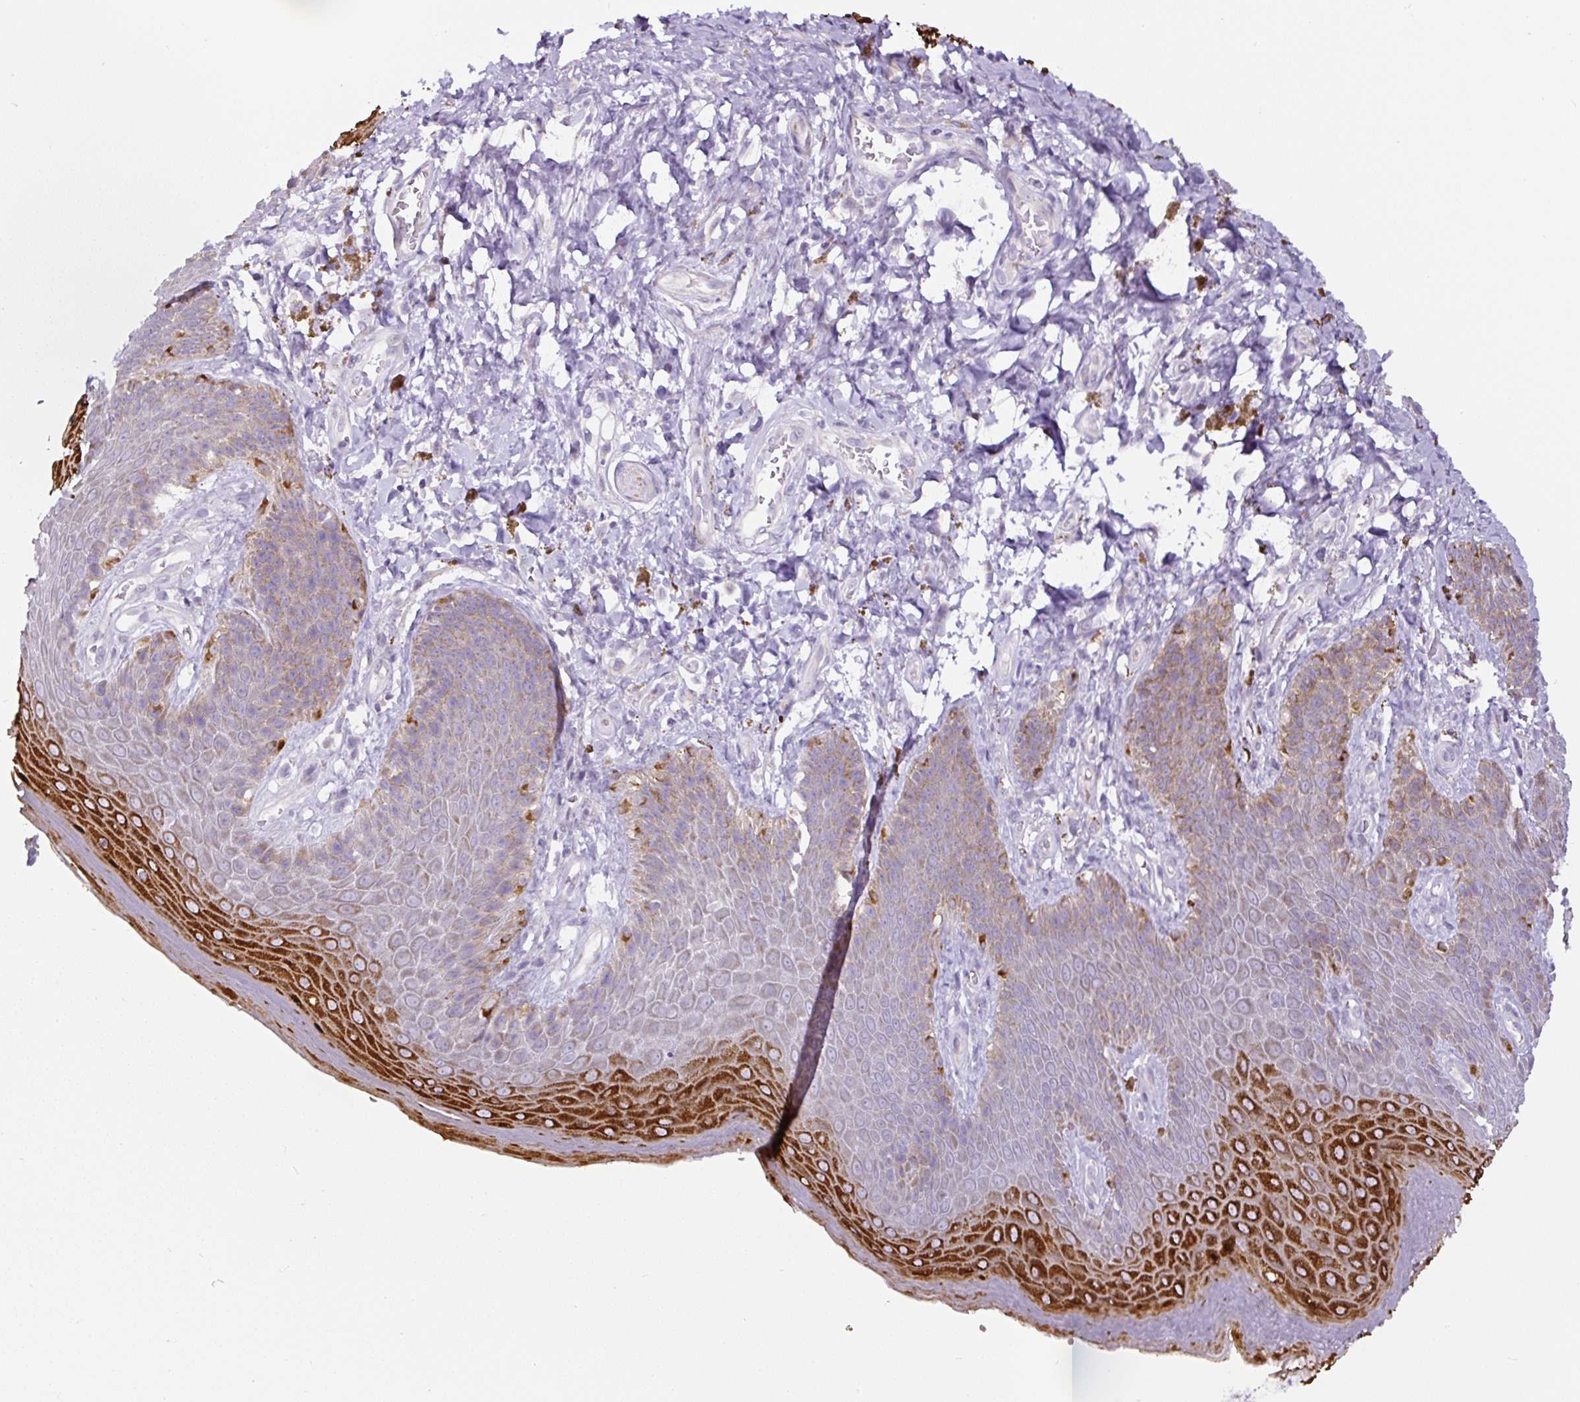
{"staining": {"intensity": "strong", "quantity": "<25%", "location": "cytoplasmic/membranous"}, "tissue": "skin", "cell_type": "Epidermal cells", "image_type": "normal", "snomed": [{"axis": "morphology", "description": "Normal tissue, NOS"}, {"axis": "topography", "description": "Anal"}, {"axis": "topography", "description": "Peripheral nerve tissue"}], "caption": "Immunohistochemical staining of benign skin shows strong cytoplasmic/membranous protein staining in approximately <25% of epidermal cells.", "gene": "HPS4", "patient": {"sex": "male", "age": 53}}